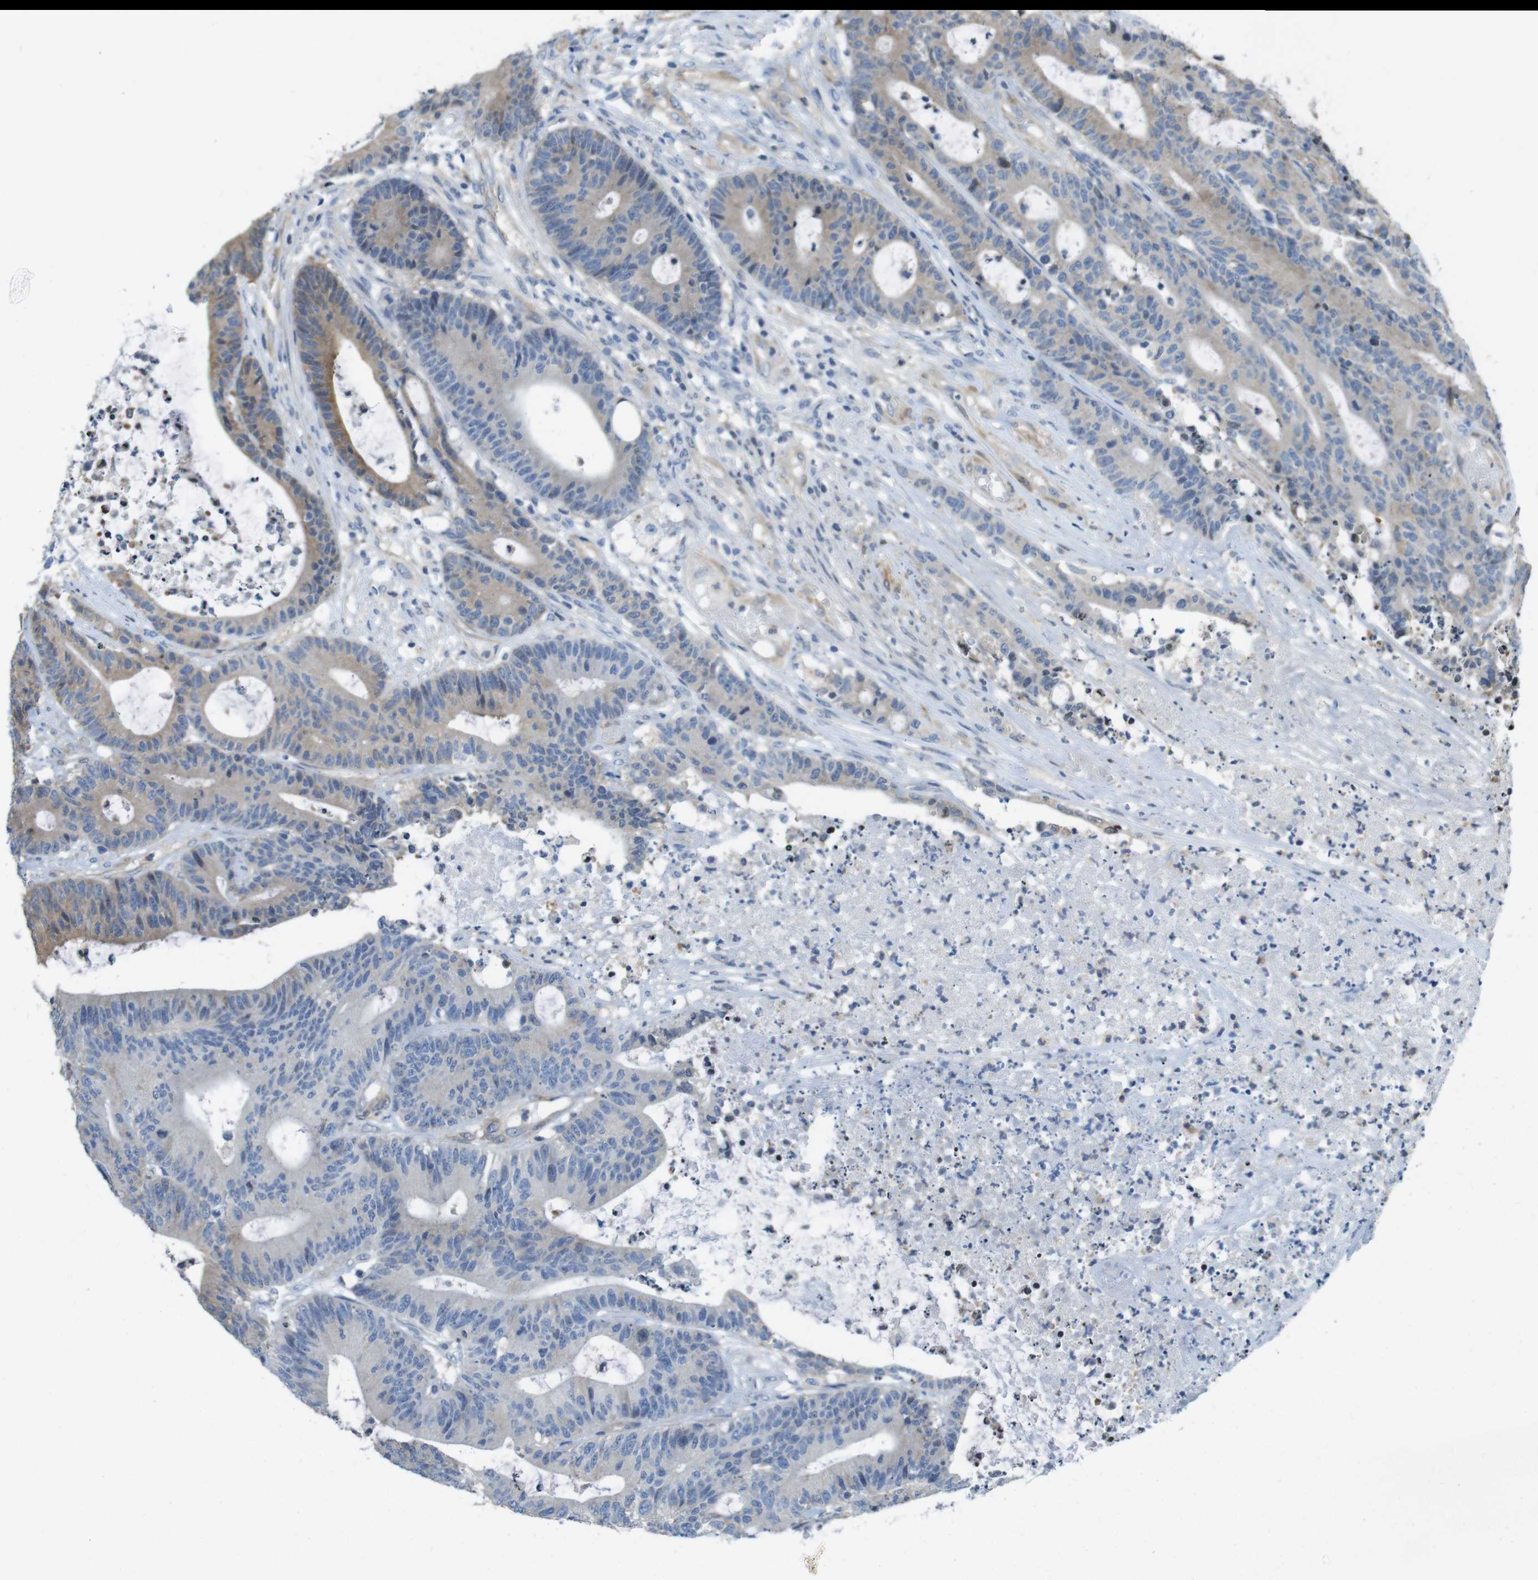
{"staining": {"intensity": "weak", "quantity": "25%-75%", "location": "cytoplasmic/membranous"}, "tissue": "colorectal cancer", "cell_type": "Tumor cells", "image_type": "cancer", "snomed": [{"axis": "morphology", "description": "Adenocarcinoma, NOS"}, {"axis": "topography", "description": "Colon"}], "caption": "Immunohistochemistry of human adenocarcinoma (colorectal) exhibits low levels of weak cytoplasmic/membranous positivity in approximately 25%-75% of tumor cells. The protein is stained brown, and the nuclei are stained in blue (DAB IHC with brightfield microscopy, high magnification).", "gene": "PCDH10", "patient": {"sex": "female", "age": 84}}